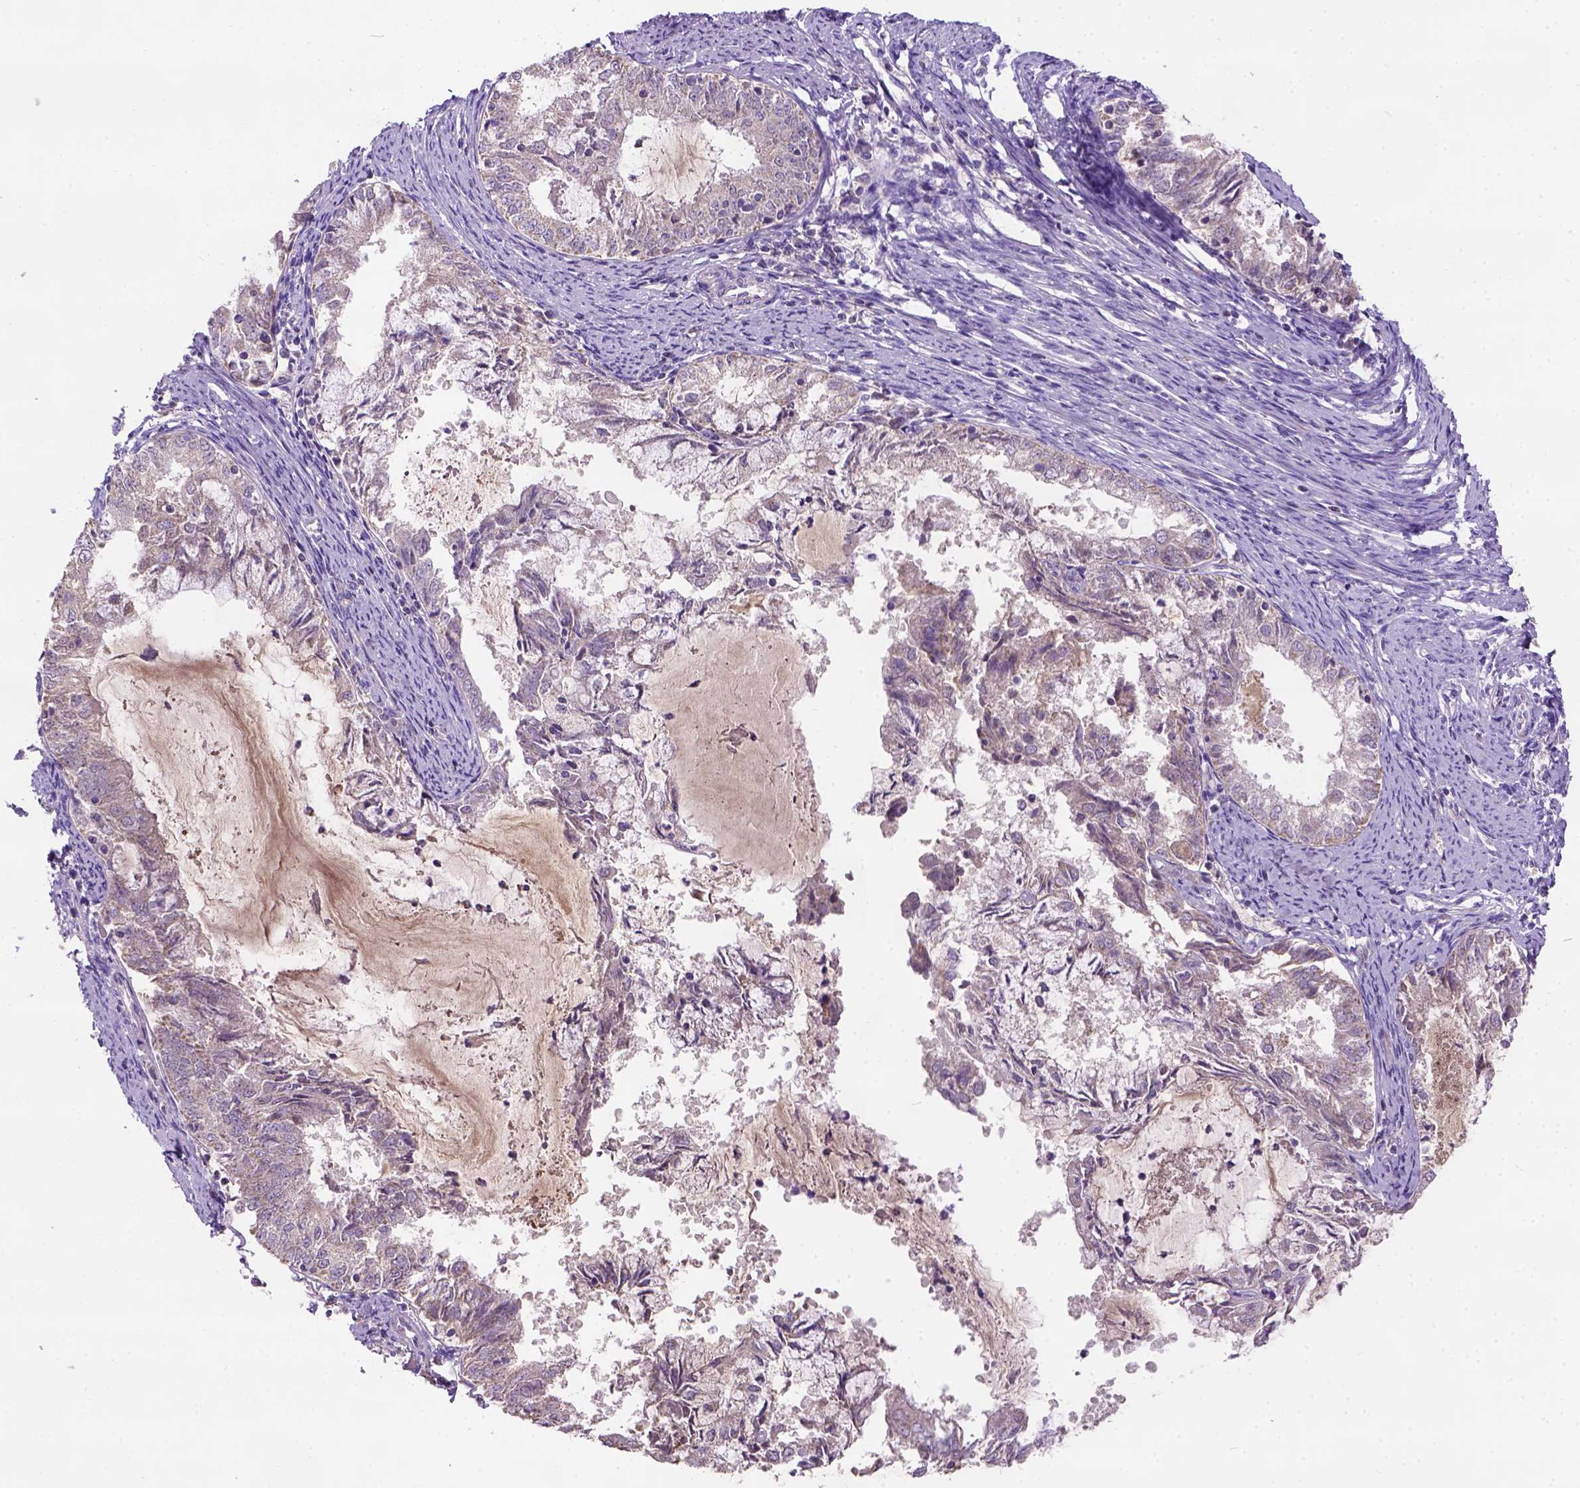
{"staining": {"intensity": "negative", "quantity": "none", "location": "none"}, "tissue": "endometrial cancer", "cell_type": "Tumor cells", "image_type": "cancer", "snomed": [{"axis": "morphology", "description": "Adenocarcinoma, NOS"}, {"axis": "topography", "description": "Endometrium"}], "caption": "Photomicrograph shows no significant protein staining in tumor cells of adenocarcinoma (endometrial).", "gene": "L2HGDH", "patient": {"sex": "female", "age": 57}}